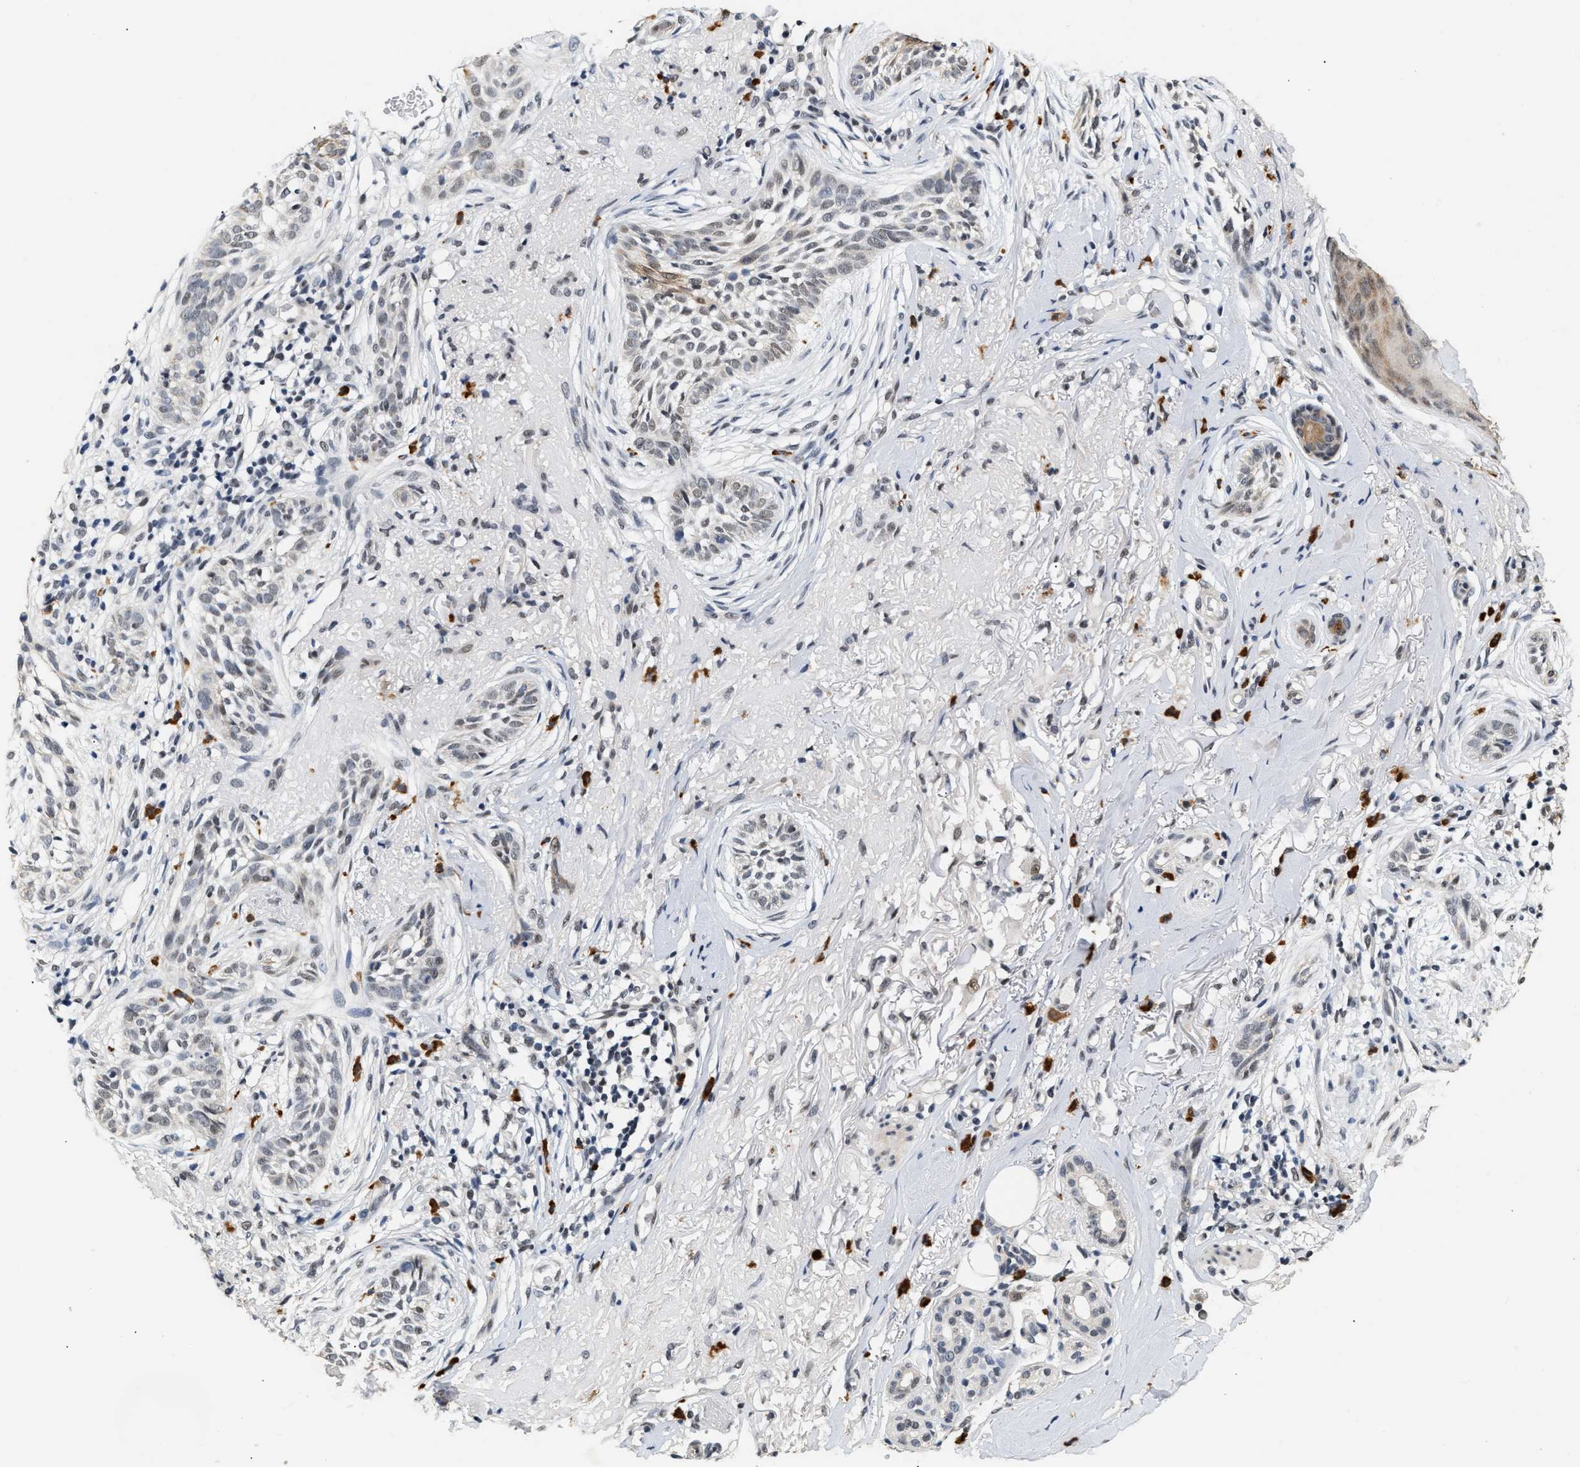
{"staining": {"intensity": "negative", "quantity": "none", "location": "none"}, "tissue": "skin cancer", "cell_type": "Tumor cells", "image_type": "cancer", "snomed": [{"axis": "morphology", "description": "Basal cell carcinoma"}, {"axis": "topography", "description": "Skin"}], "caption": "Immunohistochemistry (IHC) histopathology image of basal cell carcinoma (skin) stained for a protein (brown), which reveals no staining in tumor cells. (Stains: DAB immunohistochemistry with hematoxylin counter stain, Microscopy: brightfield microscopy at high magnification).", "gene": "THOC1", "patient": {"sex": "female", "age": 88}}